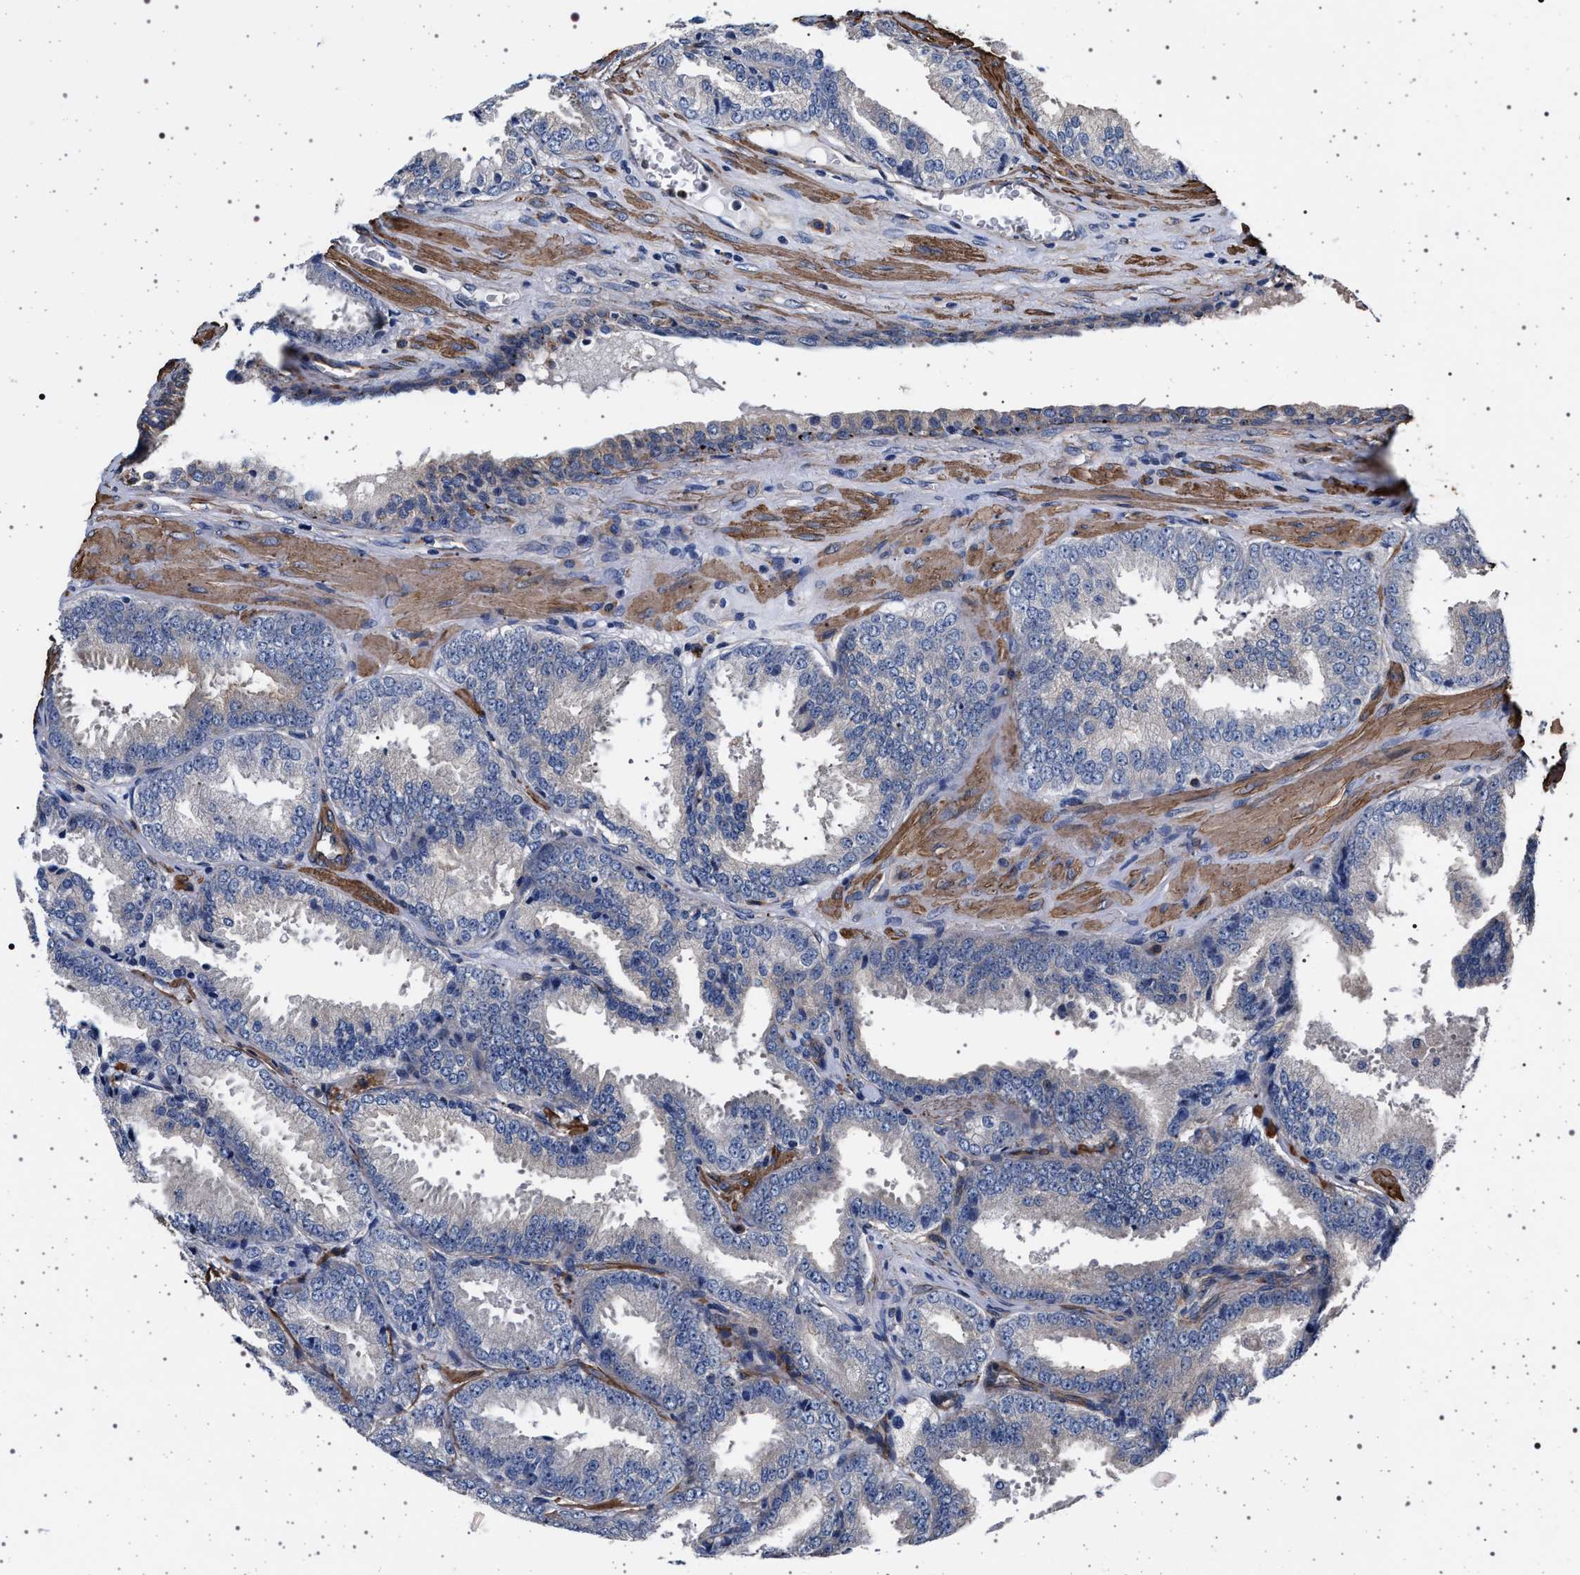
{"staining": {"intensity": "negative", "quantity": "none", "location": "none"}, "tissue": "prostate cancer", "cell_type": "Tumor cells", "image_type": "cancer", "snomed": [{"axis": "morphology", "description": "Adenocarcinoma, High grade"}, {"axis": "topography", "description": "Prostate"}], "caption": "Tumor cells are negative for brown protein staining in prostate high-grade adenocarcinoma.", "gene": "KCNK6", "patient": {"sex": "male", "age": 61}}